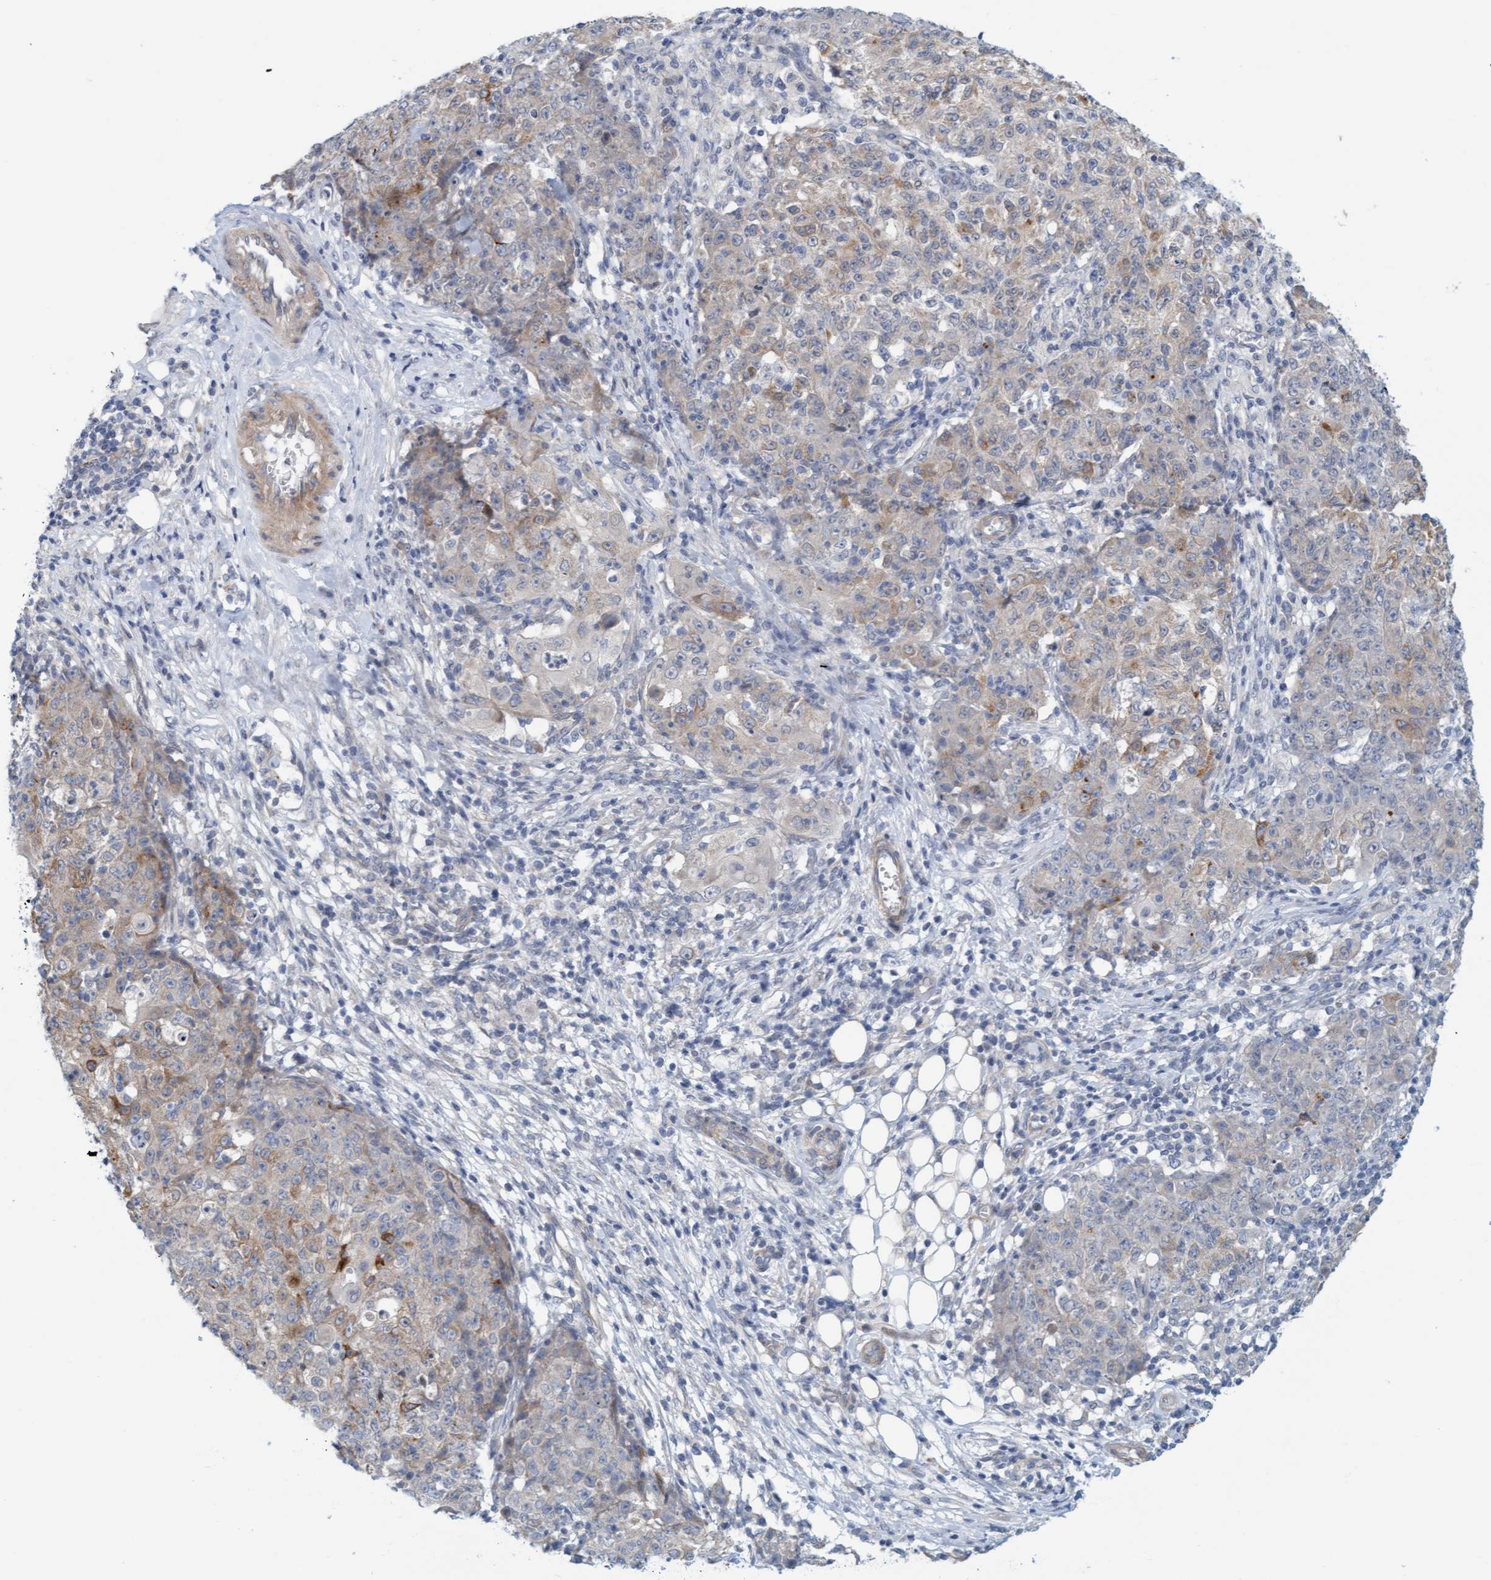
{"staining": {"intensity": "weak", "quantity": "<25%", "location": "cytoplasmic/membranous"}, "tissue": "ovarian cancer", "cell_type": "Tumor cells", "image_type": "cancer", "snomed": [{"axis": "morphology", "description": "Carcinoma, endometroid"}, {"axis": "topography", "description": "Ovary"}], "caption": "Immunohistochemistry (IHC) image of neoplastic tissue: ovarian cancer (endometroid carcinoma) stained with DAB reveals no significant protein positivity in tumor cells.", "gene": "TSTD2", "patient": {"sex": "female", "age": 42}}